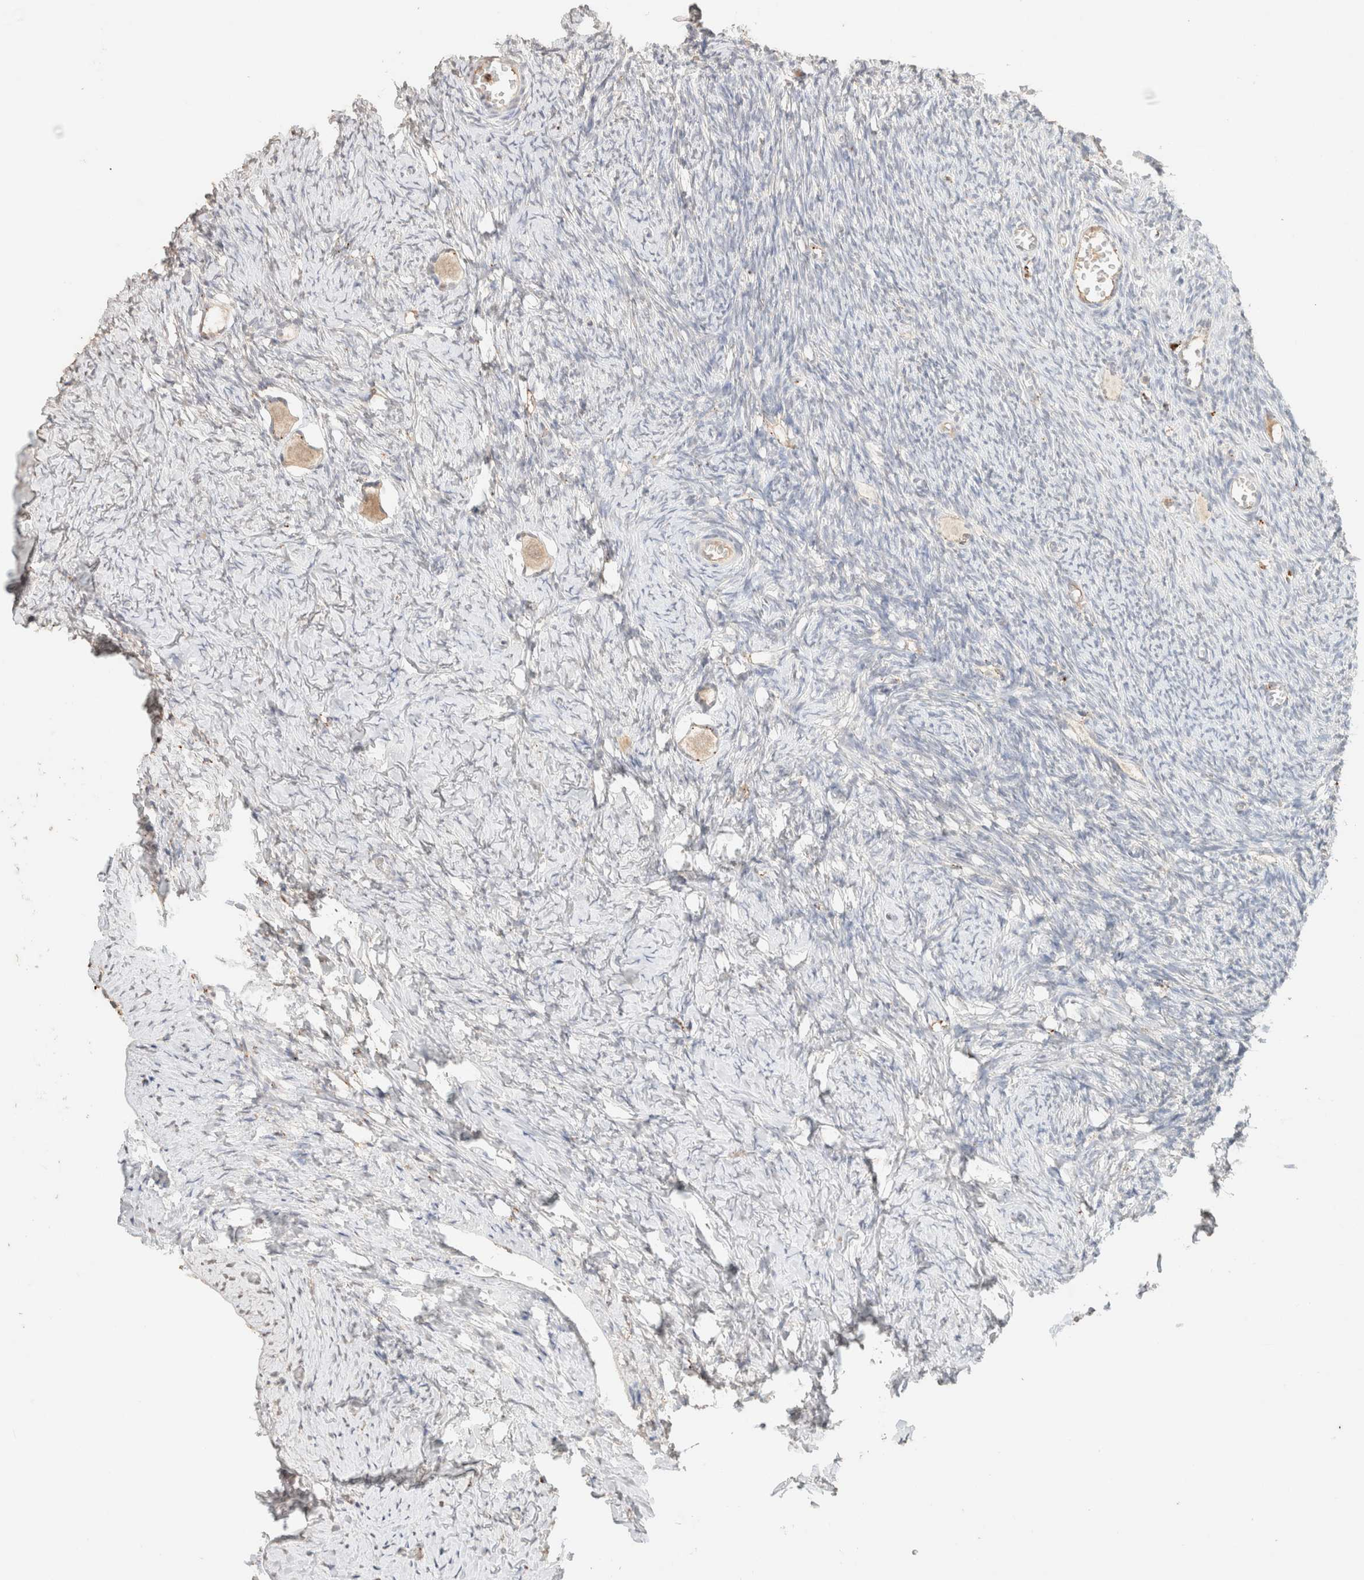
{"staining": {"intensity": "weak", "quantity": ">75%", "location": "cytoplasmic/membranous"}, "tissue": "ovary", "cell_type": "Follicle cells", "image_type": "normal", "snomed": [{"axis": "morphology", "description": "Normal tissue, NOS"}, {"axis": "topography", "description": "Ovary"}], "caption": "This image reveals benign ovary stained with immunohistochemistry to label a protein in brown. The cytoplasmic/membranous of follicle cells show weak positivity for the protein. Nuclei are counter-stained blue.", "gene": "CTSC", "patient": {"sex": "female", "age": 27}}